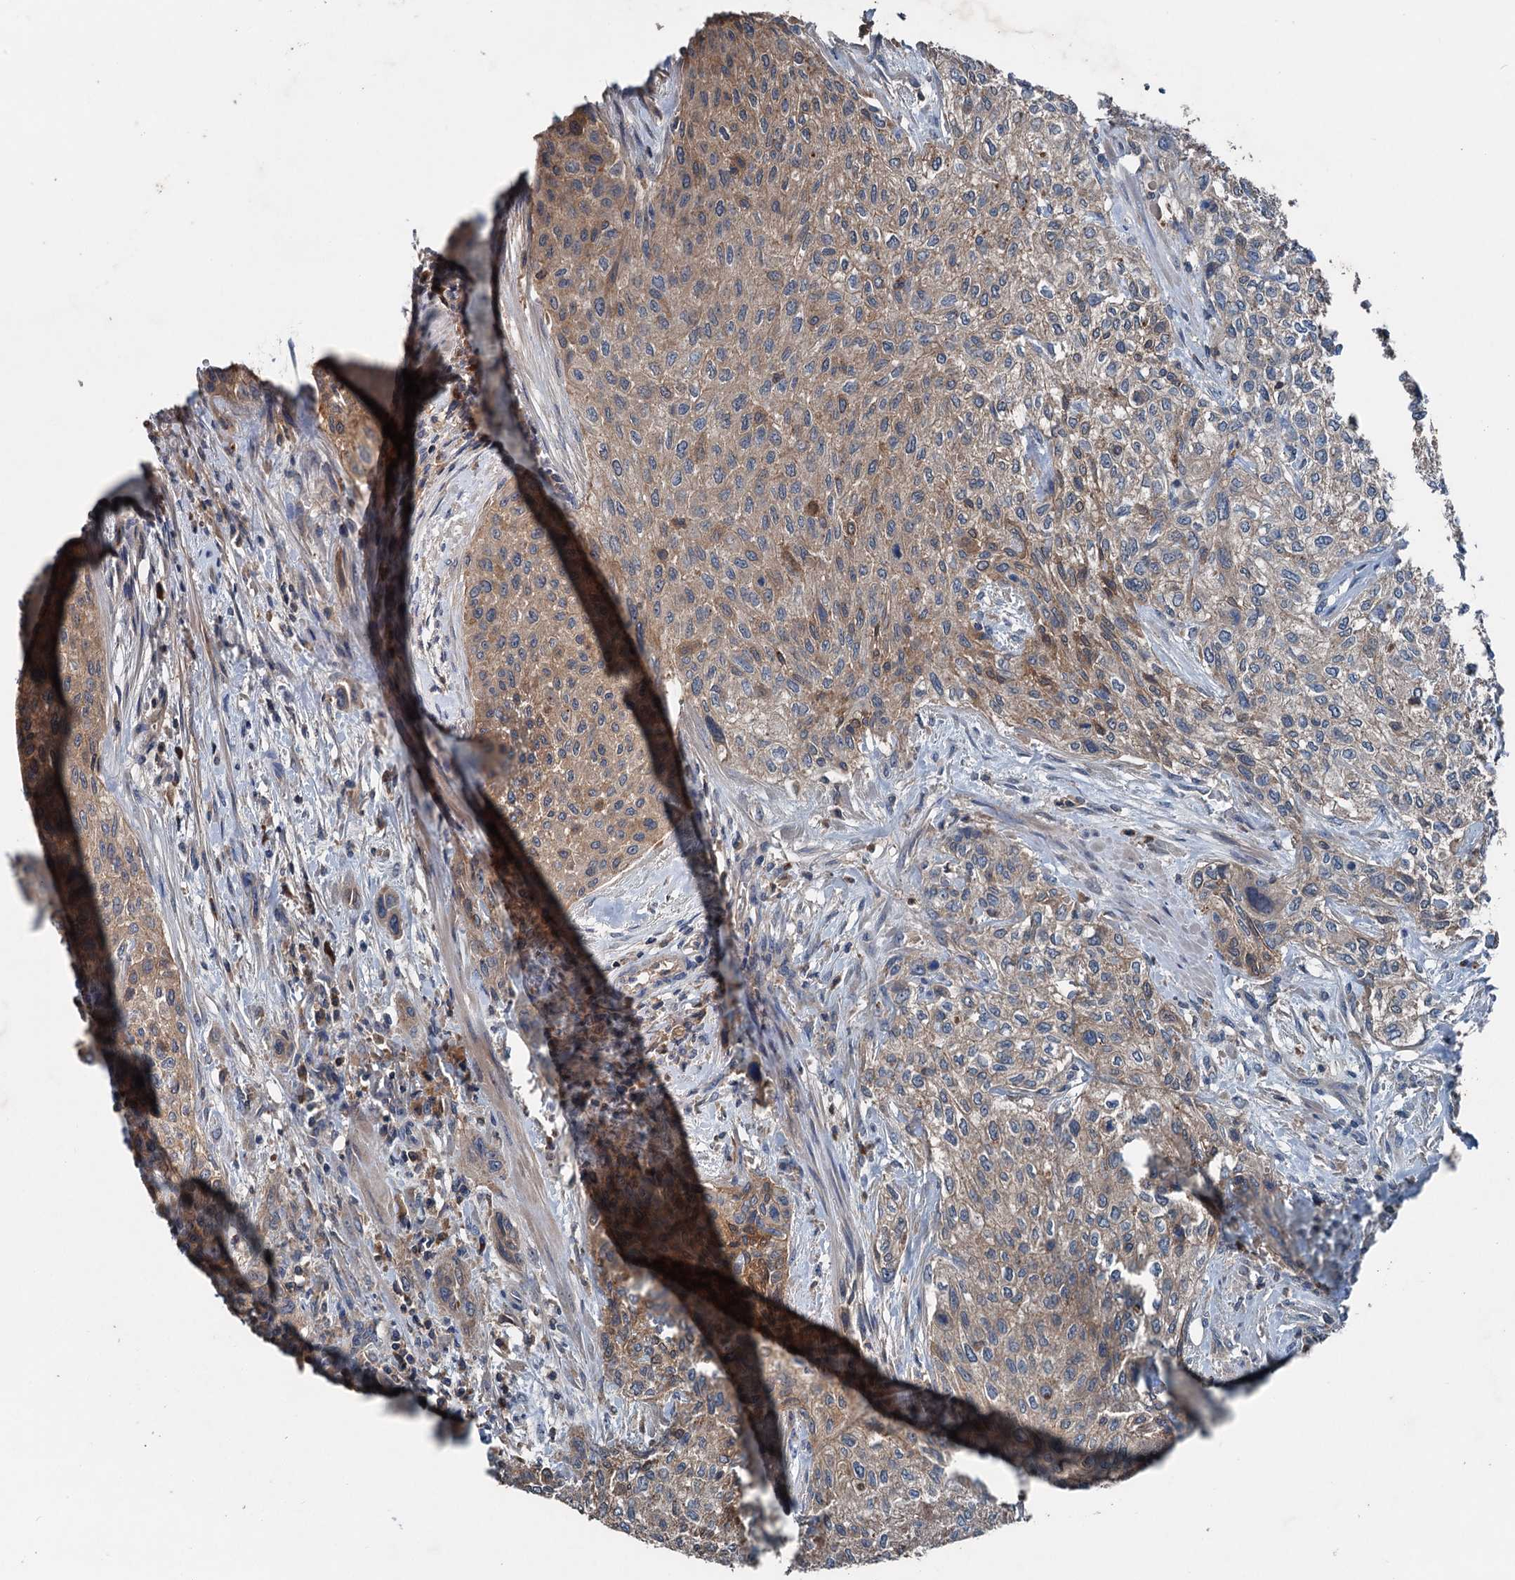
{"staining": {"intensity": "moderate", "quantity": ">75%", "location": "cytoplasmic/membranous"}, "tissue": "urothelial cancer", "cell_type": "Tumor cells", "image_type": "cancer", "snomed": [{"axis": "morphology", "description": "Normal tissue, NOS"}, {"axis": "morphology", "description": "Urothelial carcinoma, NOS"}, {"axis": "topography", "description": "Urinary bladder"}, {"axis": "topography", "description": "Peripheral nerve tissue"}], "caption": "Urothelial cancer was stained to show a protein in brown. There is medium levels of moderate cytoplasmic/membranous expression in about >75% of tumor cells. The protein of interest is stained brown, and the nuclei are stained in blue (DAB IHC with brightfield microscopy, high magnification).", "gene": "PDSS1", "patient": {"sex": "male", "age": 35}}